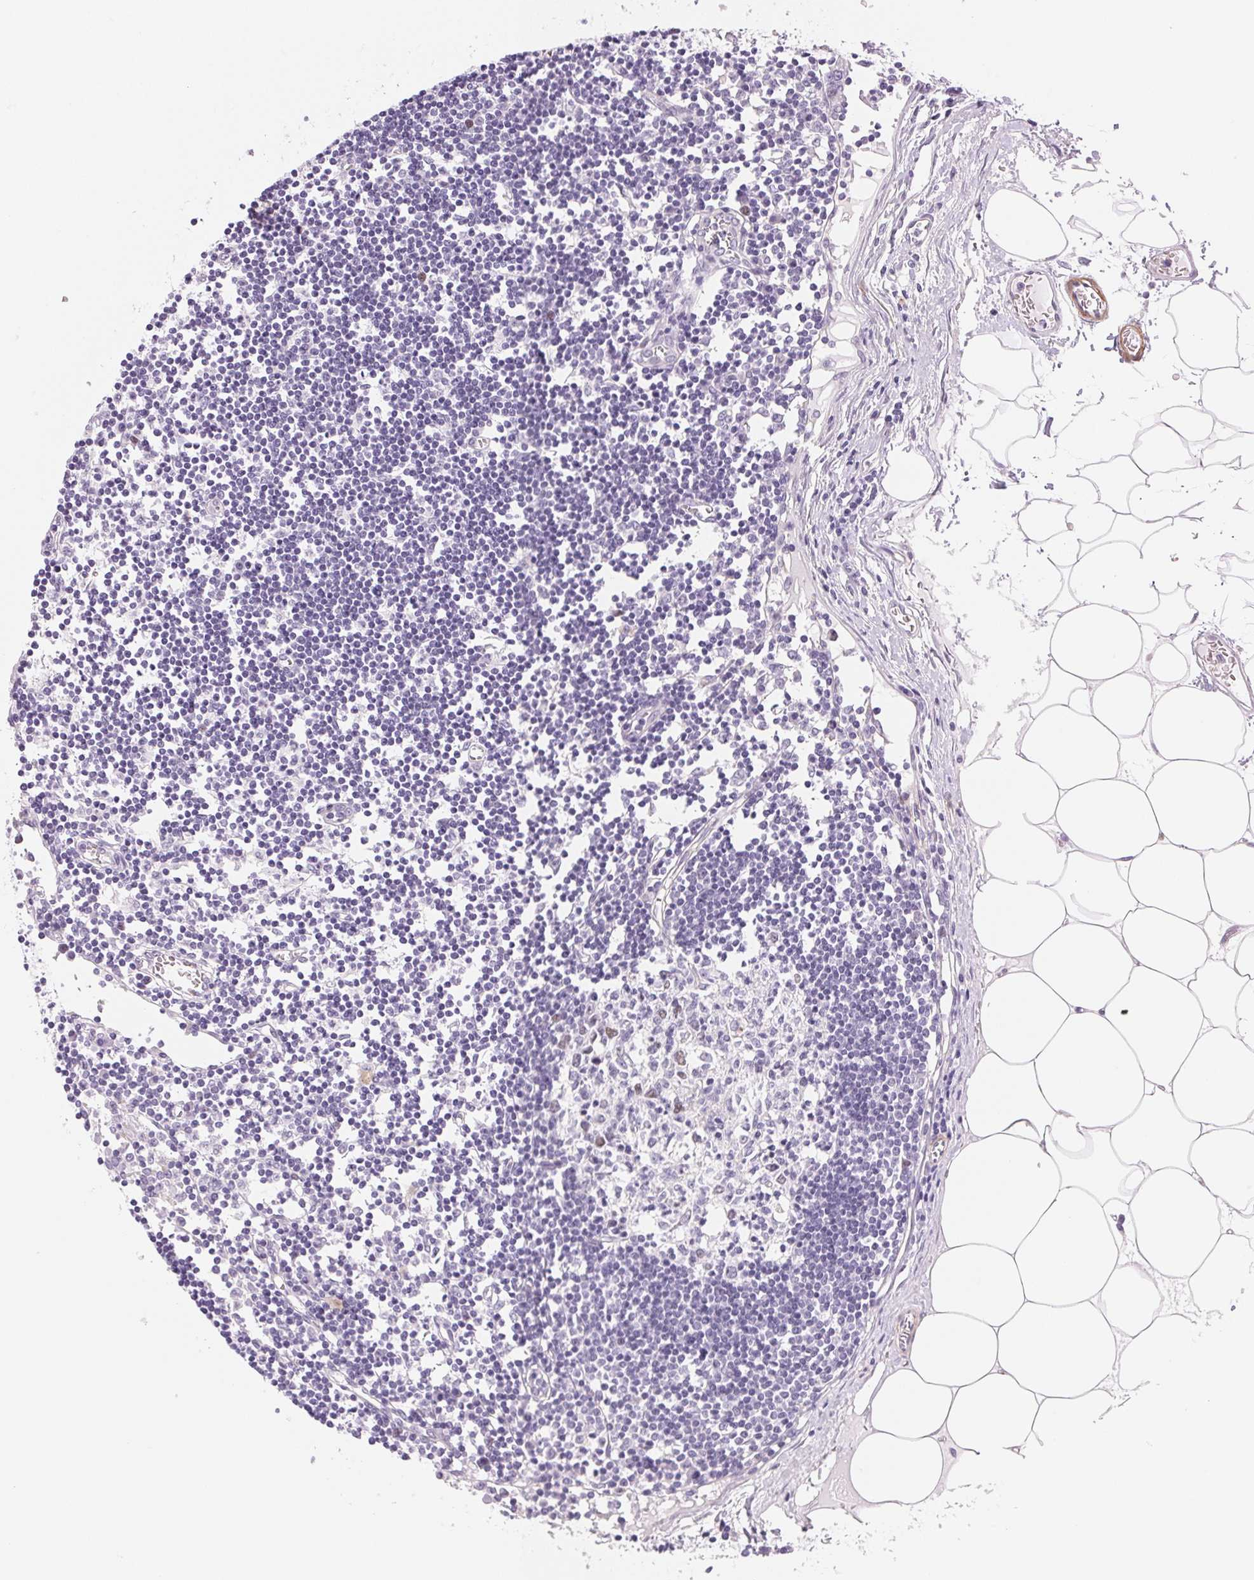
{"staining": {"intensity": "moderate", "quantity": "<25%", "location": "nuclear"}, "tissue": "lymph node", "cell_type": "Germinal center cells", "image_type": "normal", "snomed": [{"axis": "morphology", "description": "Normal tissue, NOS"}, {"axis": "topography", "description": "Lymph node"}], "caption": "Germinal center cells exhibit low levels of moderate nuclear positivity in approximately <25% of cells in normal lymph node. The protein of interest is shown in brown color, while the nuclei are stained blue.", "gene": "SMTN", "patient": {"sex": "female", "age": 65}}